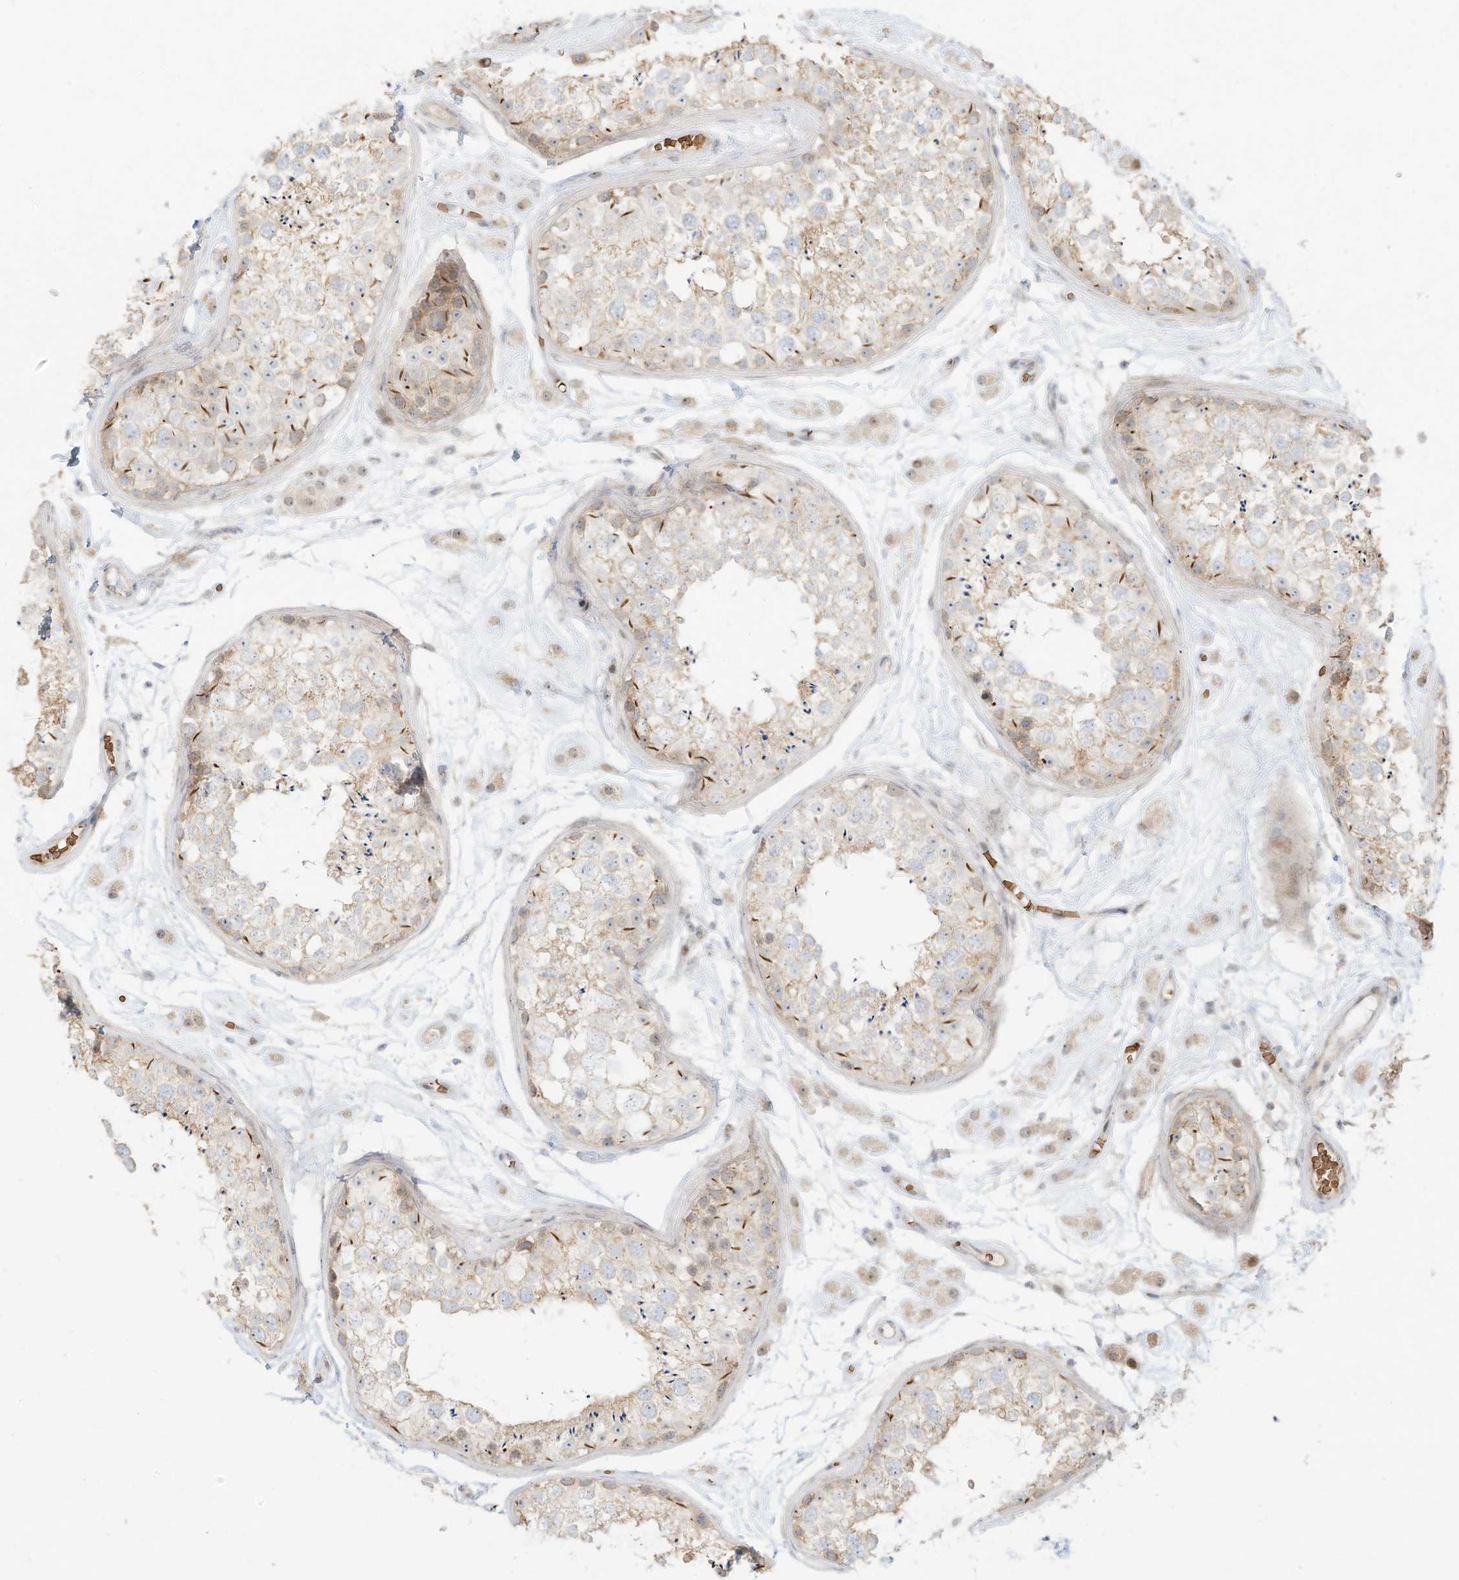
{"staining": {"intensity": "moderate", "quantity": "<25%", "location": "cytoplasmic/membranous"}, "tissue": "testis", "cell_type": "Cells in seminiferous ducts", "image_type": "normal", "snomed": [{"axis": "morphology", "description": "Normal tissue, NOS"}, {"axis": "topography", "description": "Testis"}], "caption": "Protein expression analysis of benign testis shows moderate cytoplasmic/membranous positivity in approximately <25% of cells in seminiferous ducts.", "gene": "OFD1", "patient": {"sex": "male", "age": 25}}